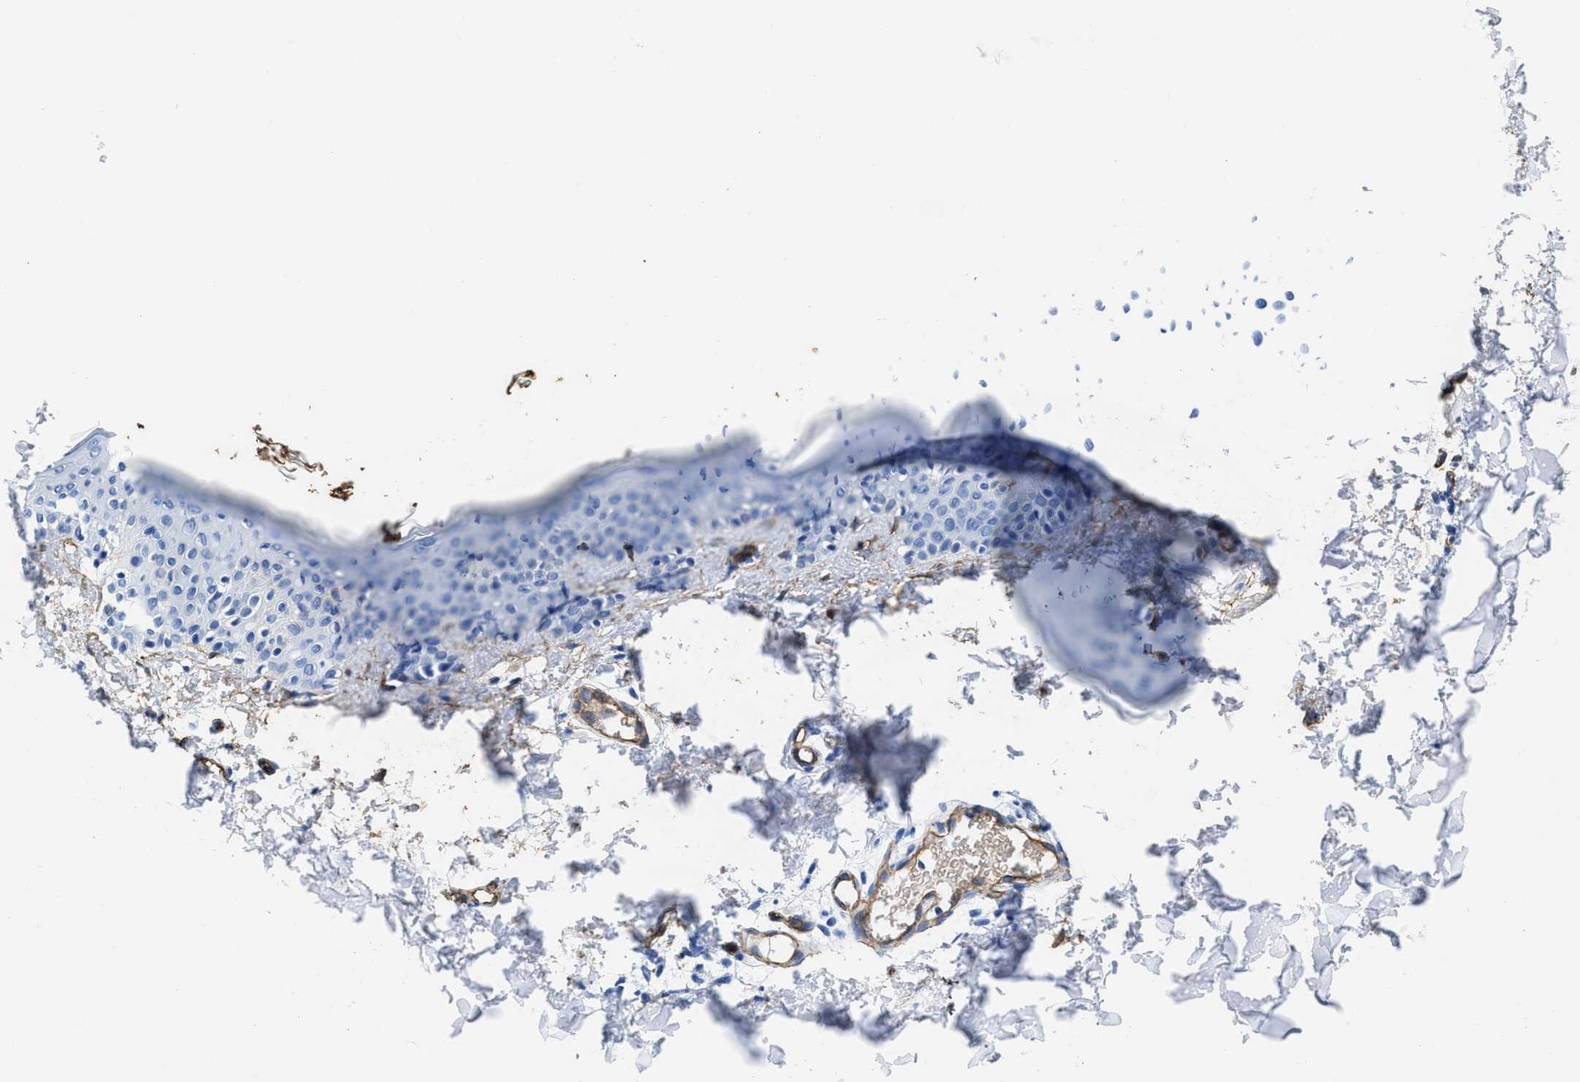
{"staining": {"intensity": "moderate", "quantity": ">75%", "location": "cytoplasmic/membranous"}, "tissue": "skin", "cell_type": "Fibroblasts", "image_type": "normal", "snomed": [{"axis": "morphology", "description": "Normal tissue, NOS"}, {"axis": "topography", "description": "Skin"}], "caption": "Immunohistochemistry image of benign skin: human skin stained using IHC reveals medium levels of moderate protein expression localized specifically in the cytoplasmic/membranous of fibroblasts, appearing as a cytoplasmic/membranous brown color.", "gene": "AQP1", "patient": {"sex": "male", "age": 30}}